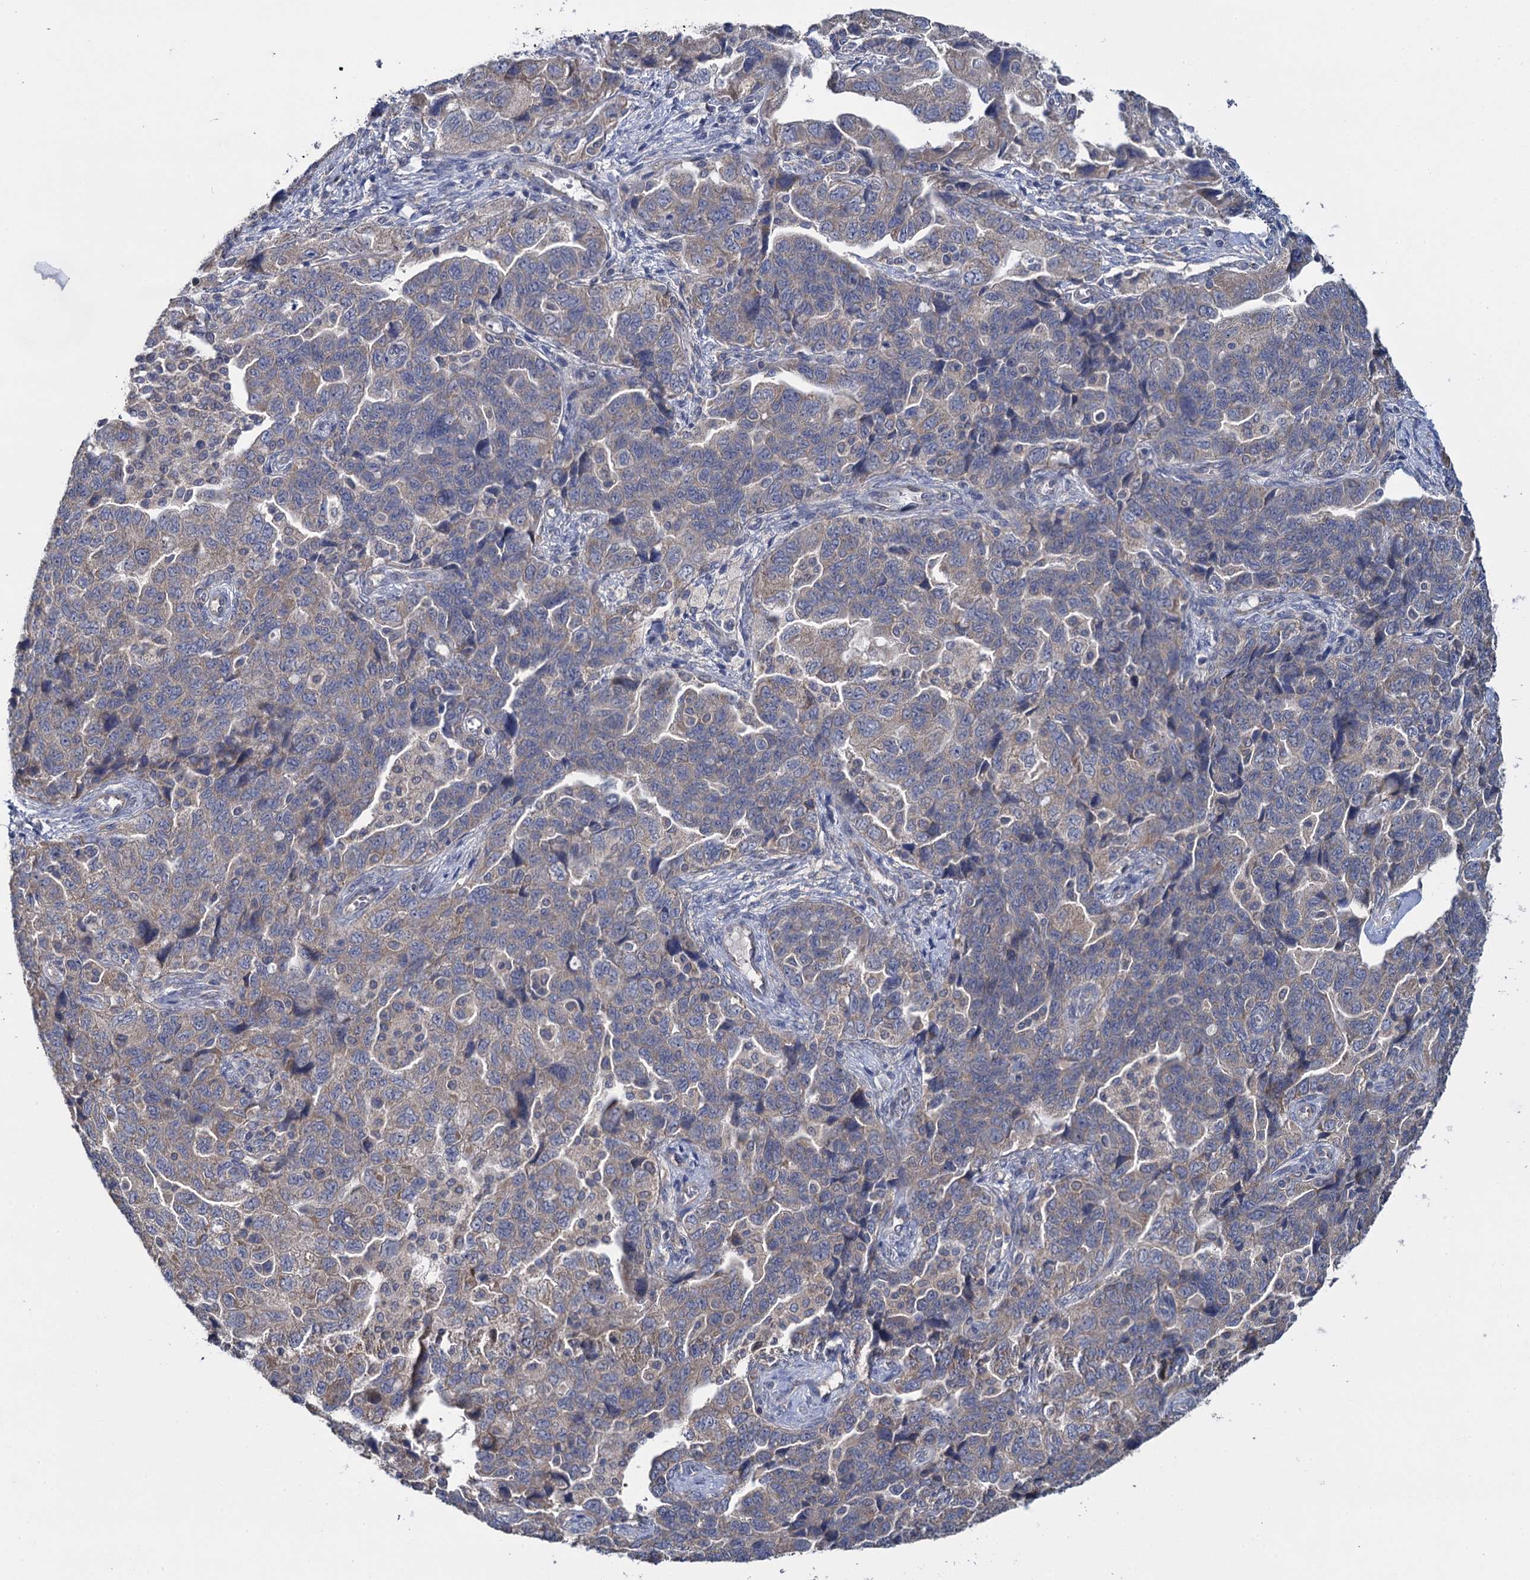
{"staining": {"intensity": "moderate", "quantity": ">75%", "location": "cytoplasmic/membranous"}, "tissue": "ovarian cancer", "cell_type": "Tumor cells", "image_type": "cancer", "snomed": [{"axis": "morphology", "description": "Carcinoma, NOS"}, {"axis": "morphology", "description": "Cystadenocarcinoma, serous, NOS"}, {"axis": "topography", "description": "Ovary"}], "caption": "Immunohistochemical staining of ovarian cancer exhibits medium levels of moderate cytoplasmic/membranous expression in about >75% of tumor cells.", "gene": "GSTM2", "patient": {"sex": "female", "age": 69}}